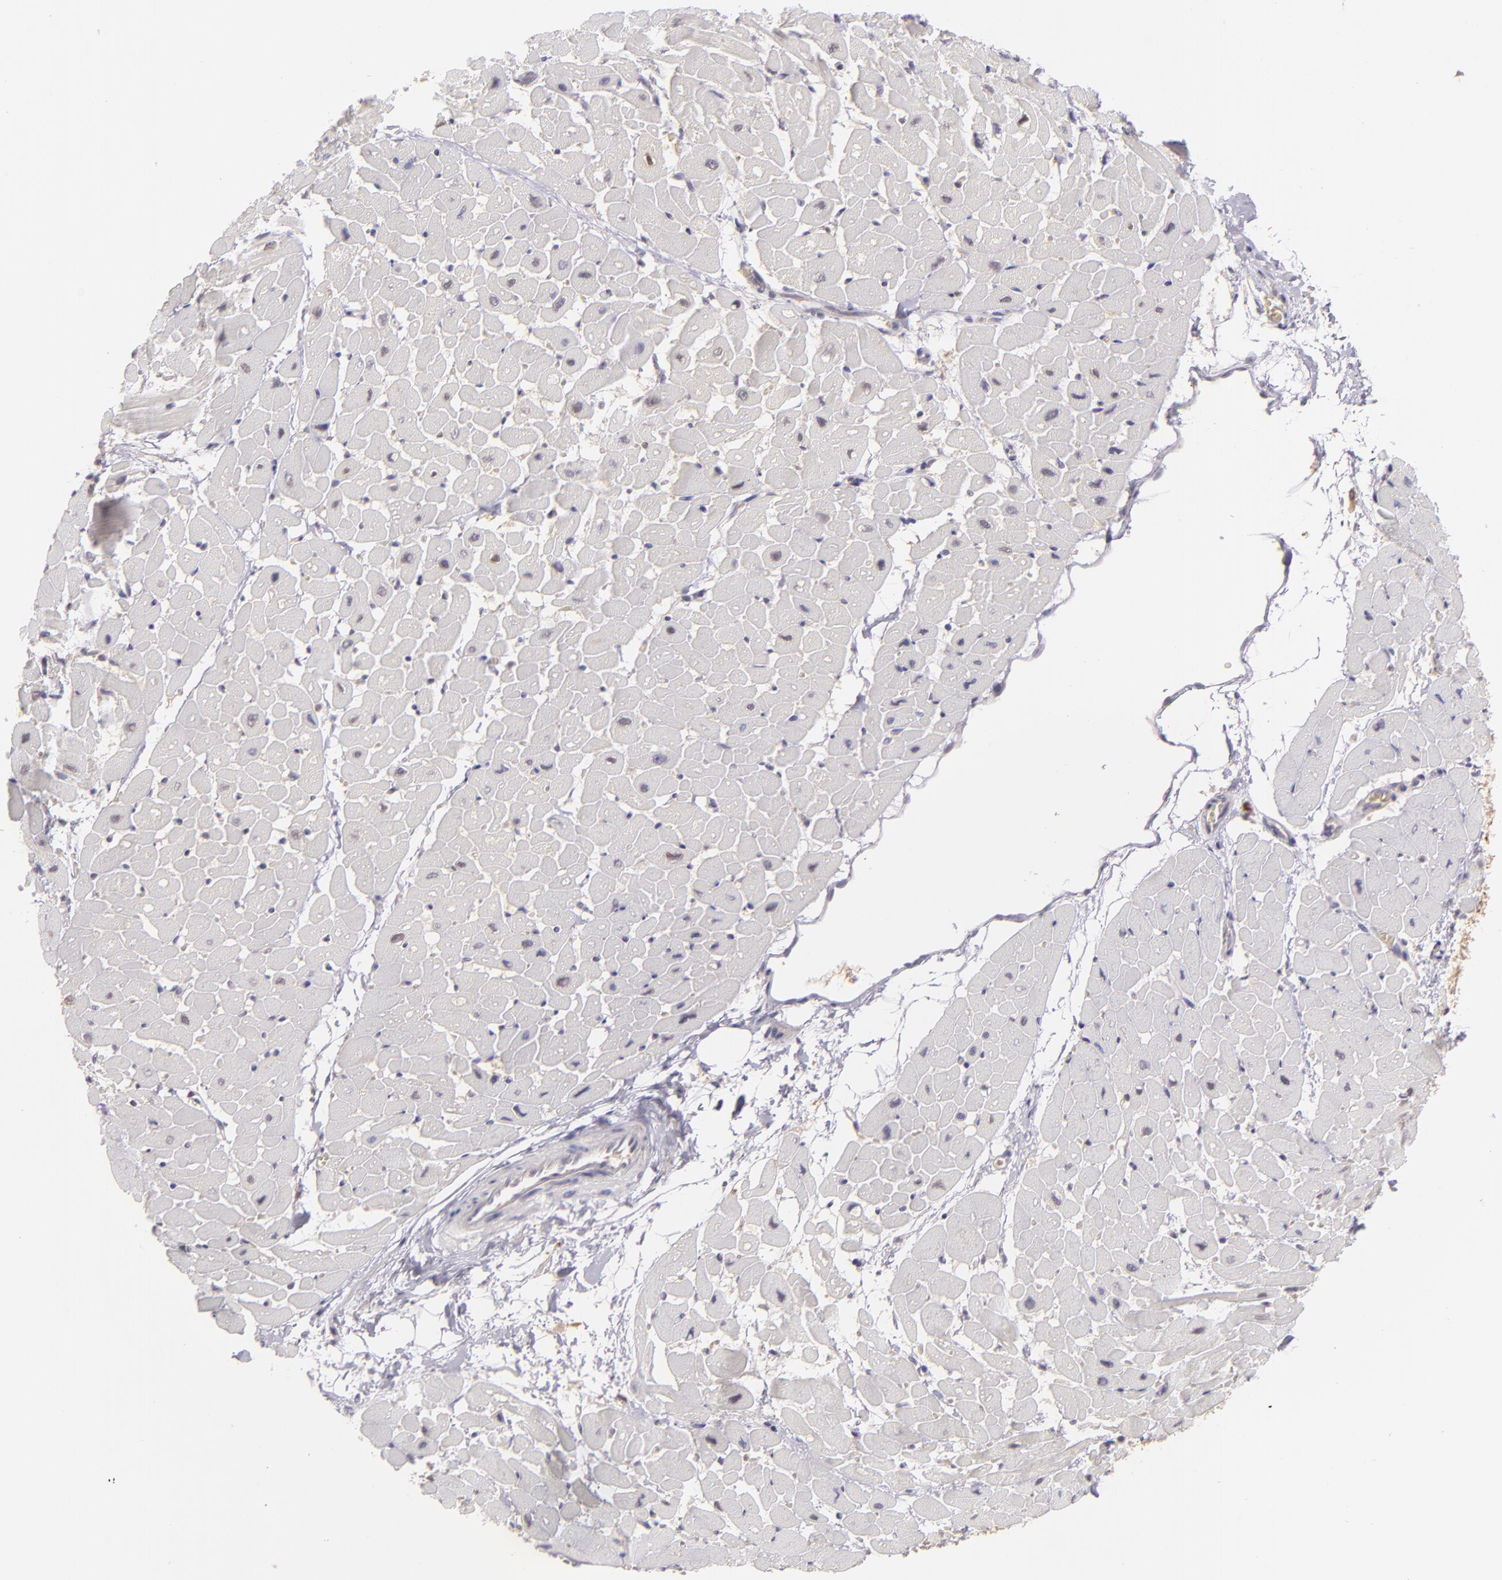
{"staining": {"intensity": "negative", "quantity": "none", "location": "none"}, "tissue": "heart muscle", "cell_type": "Cardiomyocytes", "image_type": "normal", "snomed": [{"axis": "morphology", "description": "Normal tissue, NOS"}, {"axis": "topography", "description": "Heart"}], "caption": "High power microscopy image of an immunohistochemistry (IHC) micrograph of normal heart muscle, revealing no significant positivity in cardiomyocytes. (Stains: DAB immunohistochemistry (IHC) with hematoxylin counter stain, Microscopy: brightfield microscopy at high magnification).", "gene": "HSPH1", "patient": {"sex": "male", "age": 45}}